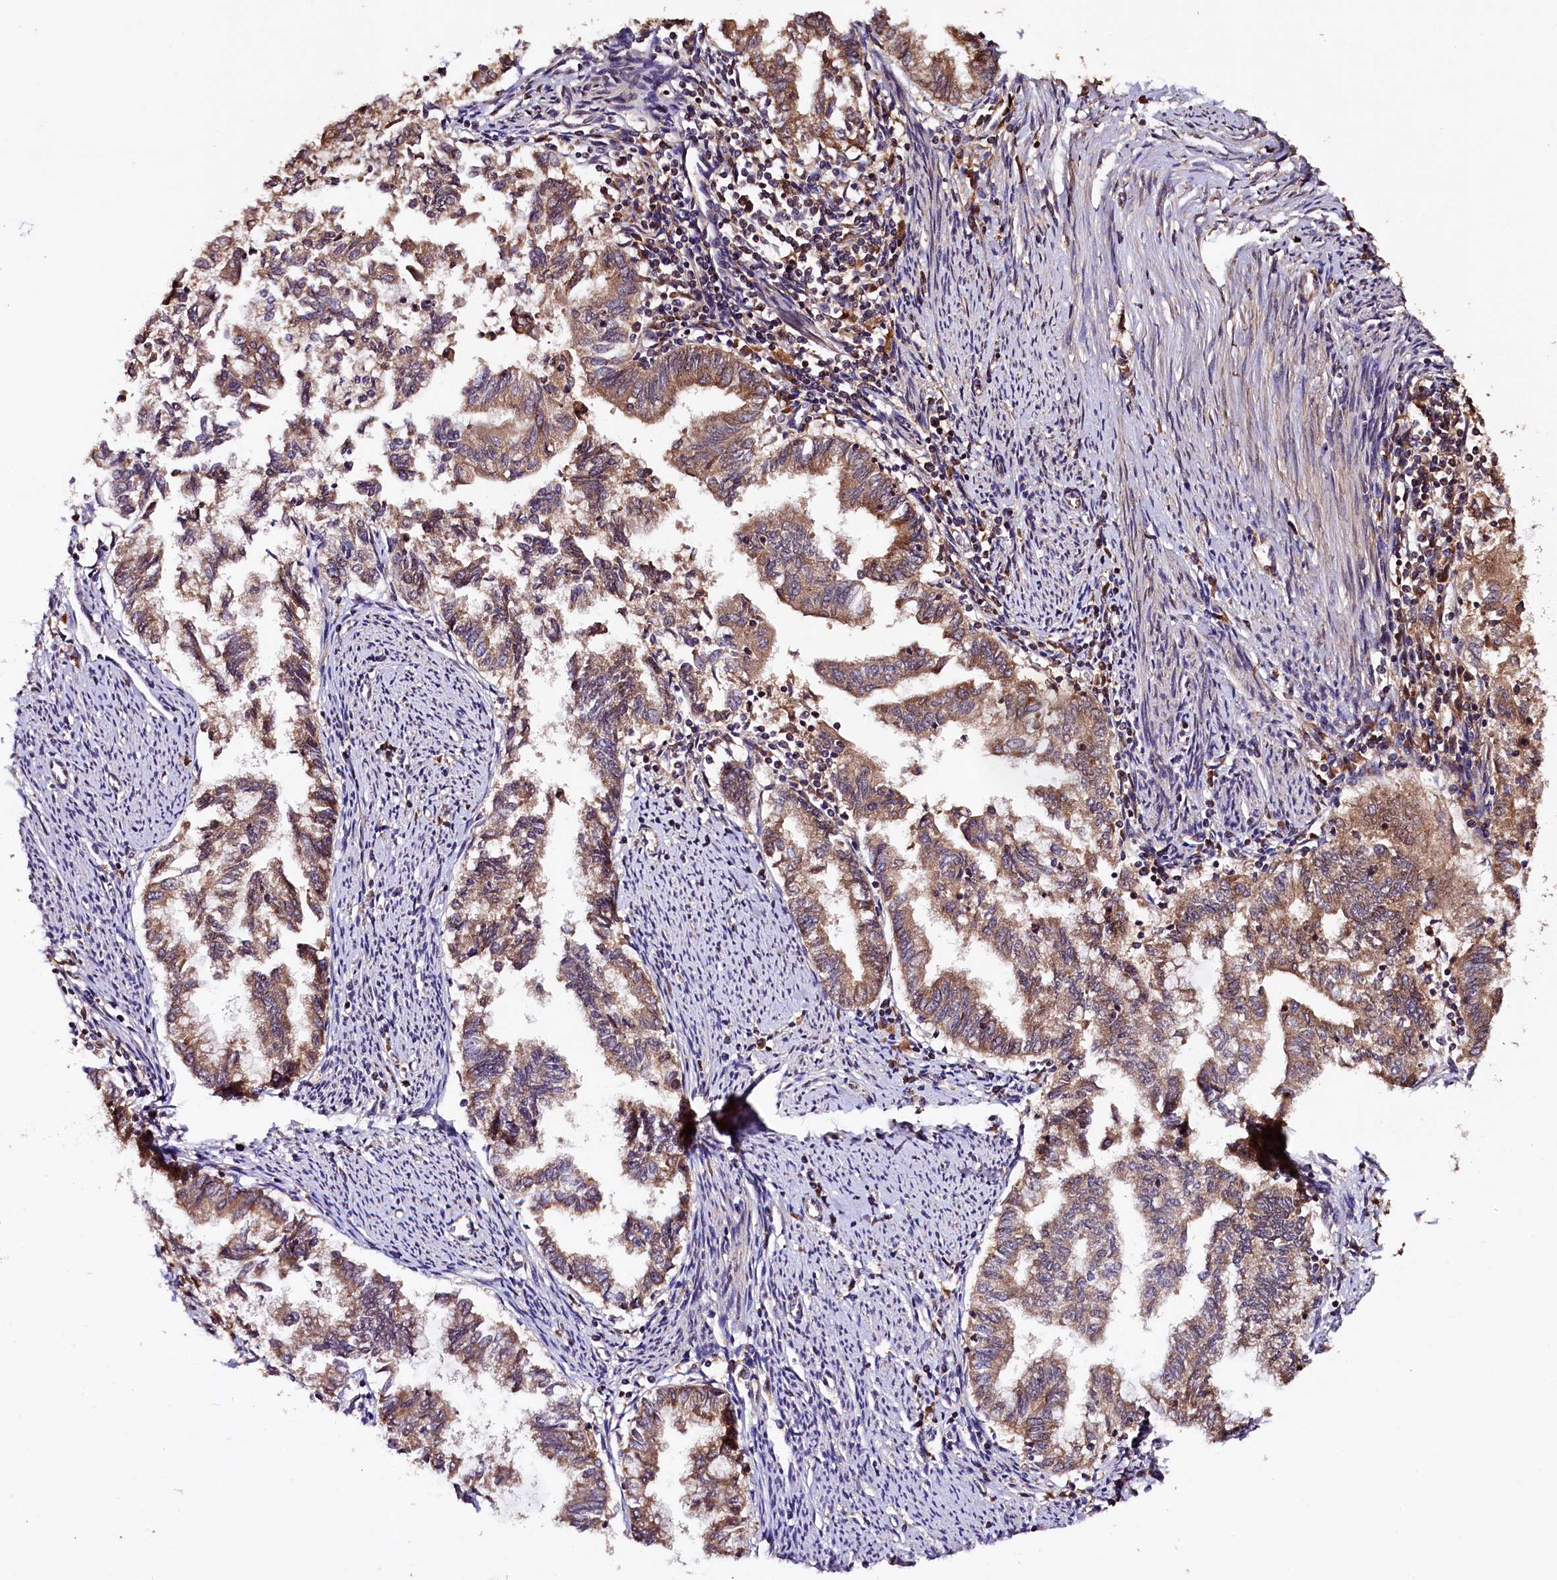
{"staining": {"intensity": "moderate", "quantity": ">75%", "location": "cytoplasmic/membranous"}, "tissue": "endometrial cancer", "cell_type": "Tumor cells", "image_type": "cancer", "snomed": [{"axis": "morphology", "description": "Adenocarcinoma, NOS"}, {"axis": "topography", "description": "Endometrium"}], "caption": "Immunohistochemistry (IHC) of human adenocarcinoma (endometrial) reveals medium levels of moderate cytoplasmic/membranous expression in approximately >75% of tumor cells.", "gene": "KLC2", "patient": {"sex": "female", "age": 79}}